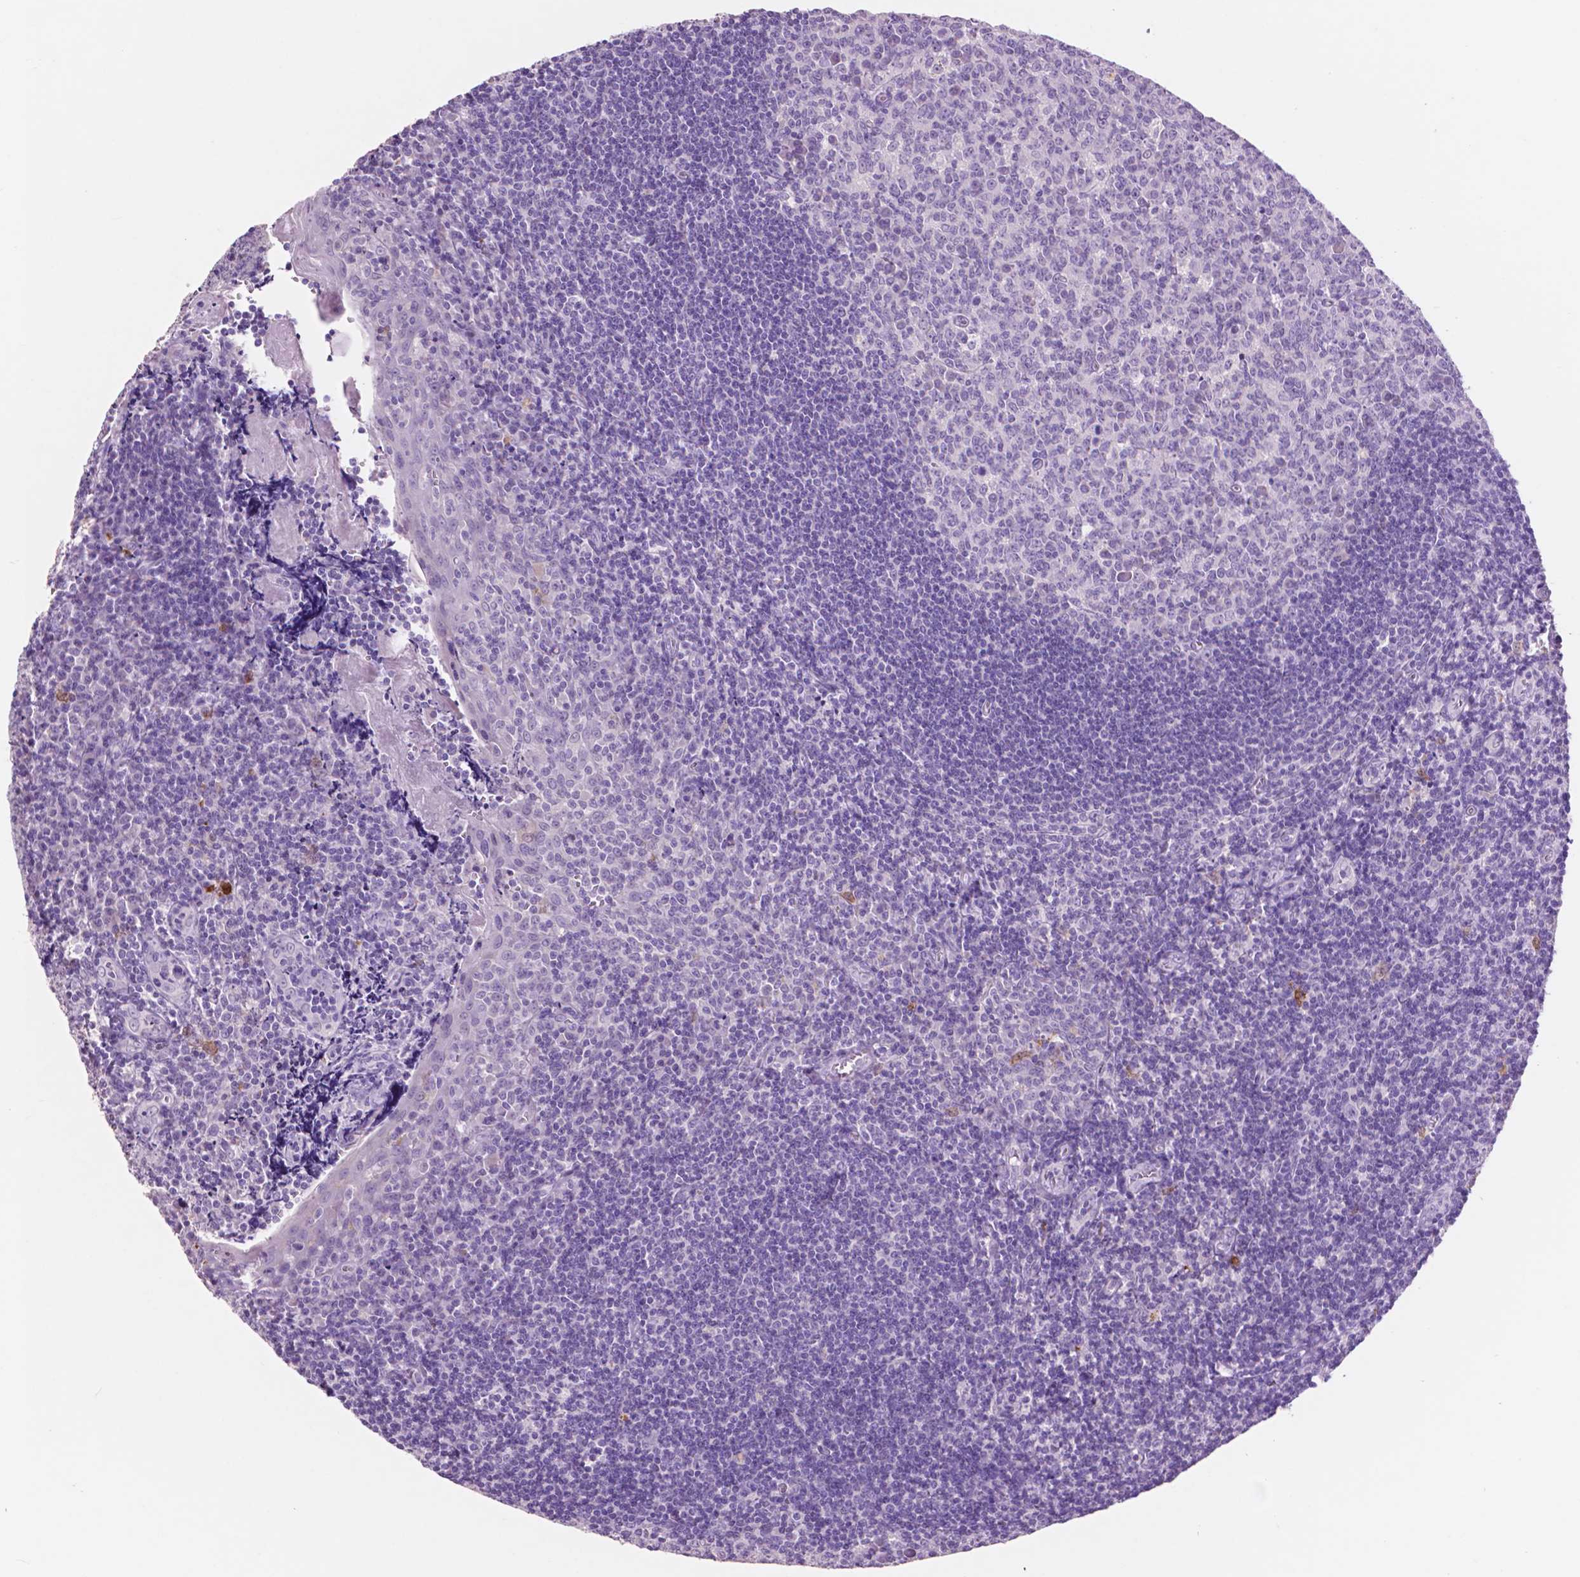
{"staining": {"intensity": "negative", "quantity": "none", "location": "none"}, "tissue": "tonsil", "cell_type": "Germinal center cells", "image_type": "normal", "snomed": [{"axis": "morphology", "description": "Normal tissue, NOS"}, {"axis": "morphology", "description": "Inflammation, NOS"}, {"axis": "topography", "description": "Tonsil"}], "caption": "Protein analysis of normal tonsil demonstrates no significant positivity in germinal center cells.", "gene": "IDO1", "patient": {"sex": "female", "age": 31}}